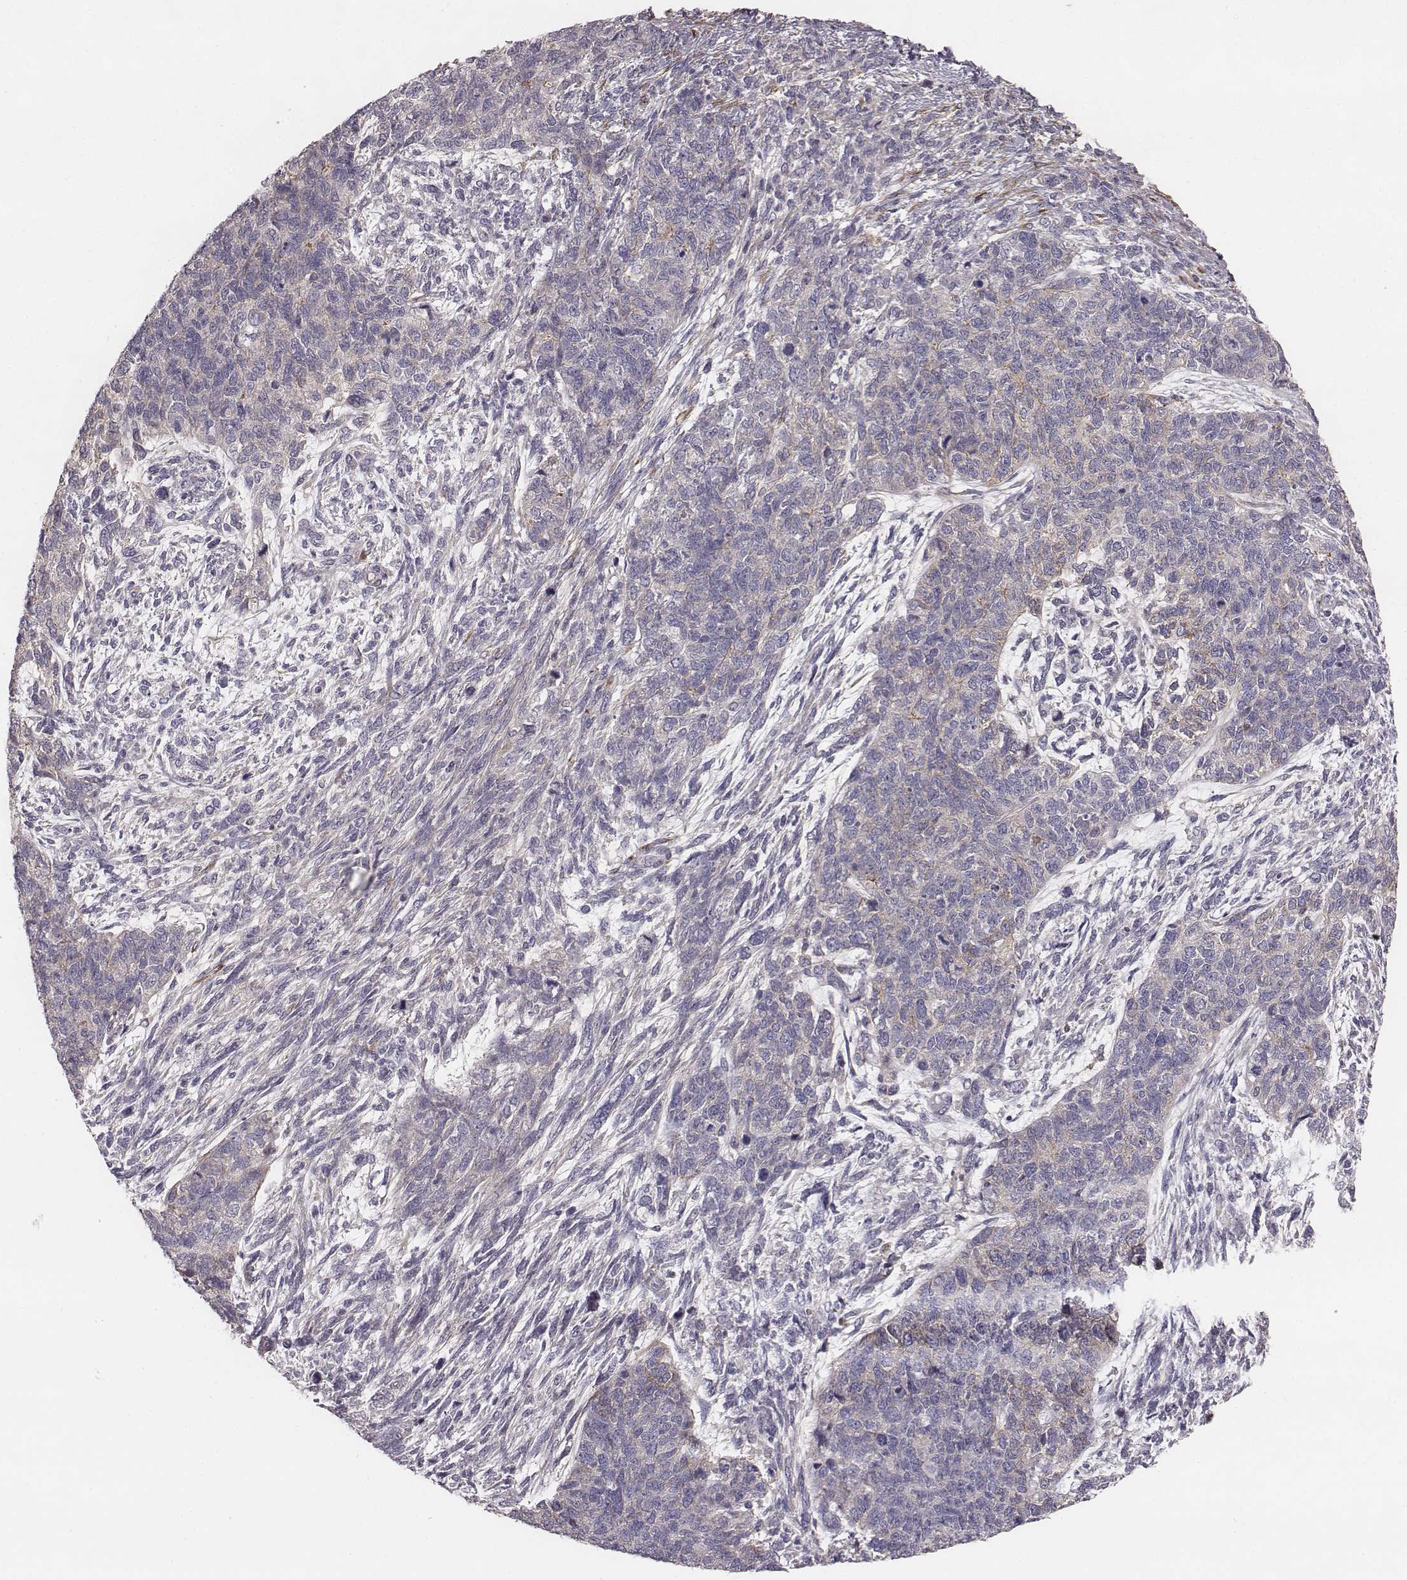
{"staining": {"intensity": "negative", "quantity": "none", "location": "none"}, "tissue": "cervical cancer", "cell_type": "Tumor cells", "image_type": "cancer", "snomed": [{"axis": "morphology", "description": "Squamous cell carcinoma, NOS"}, {"axis": "topography", "description": "Cervix"}], "caption": "DAB (3,3'-diaminobenzidine) immunohistochemical staining of cervical cancer exhibits no significant expression in tumor cells.", "gene": "PRKCZ", "patient": {"sex": "female", "age": 63}}